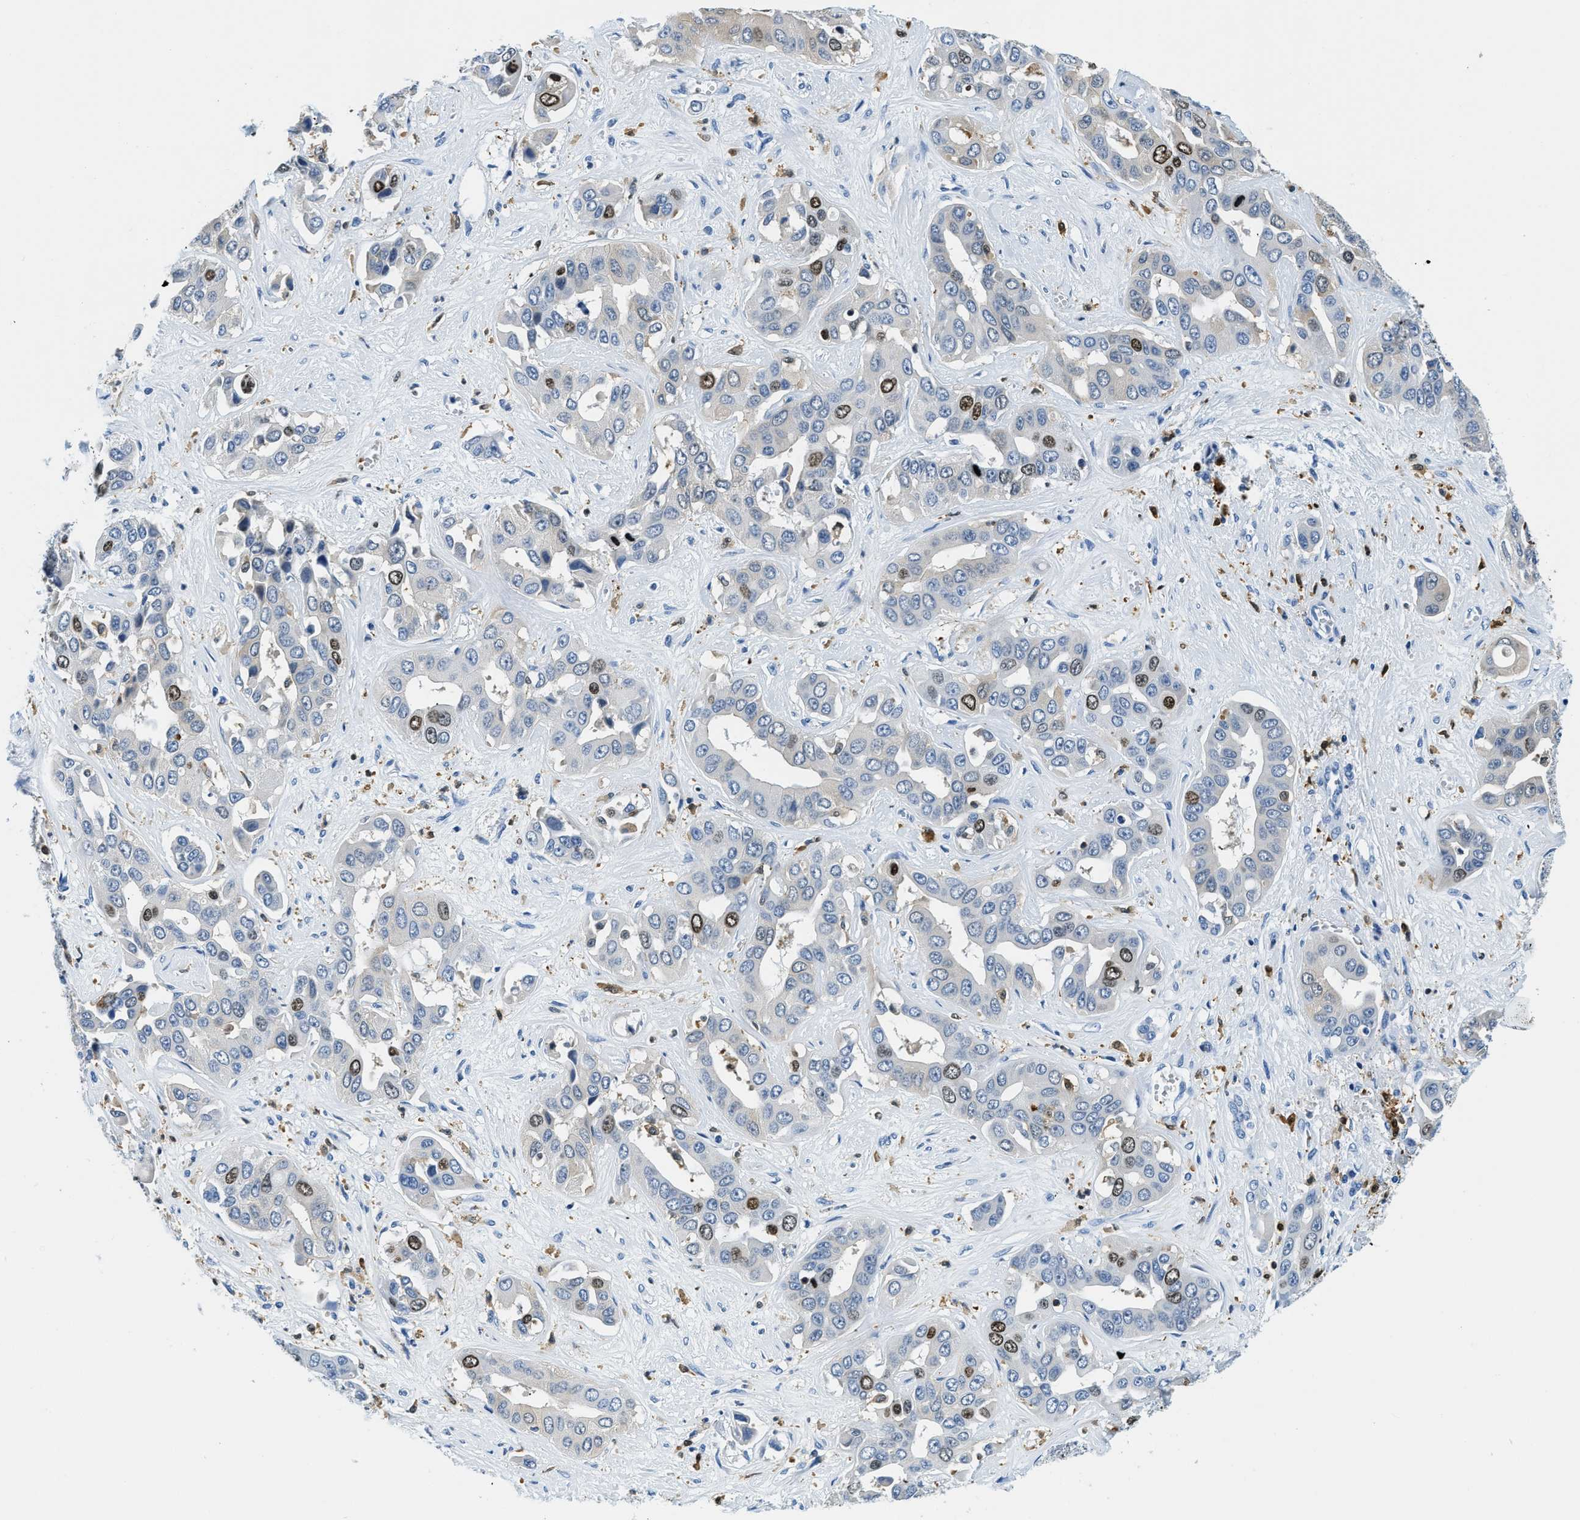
{"staining": {"intensity": "moderate", "quantity": "<25%", "location": "nuclear"}, "tissue": "liver cancer", "cell_type": "Tumor cells", "image_type": "cancer", "snomed": [{"axis": "morphology", "description": "Cholangiocarcinoma"}, {"axis": "topography", "description": "Liver"}], "caption": "A micrograph showing moderate nuclear expression in approximately <25% of tumor cells in cholangiocarcinoma (liver), as visualized by brown immunohistochemical staining.", "gene": "CAPG", "patient": {"sex": "female", "age": 52}}